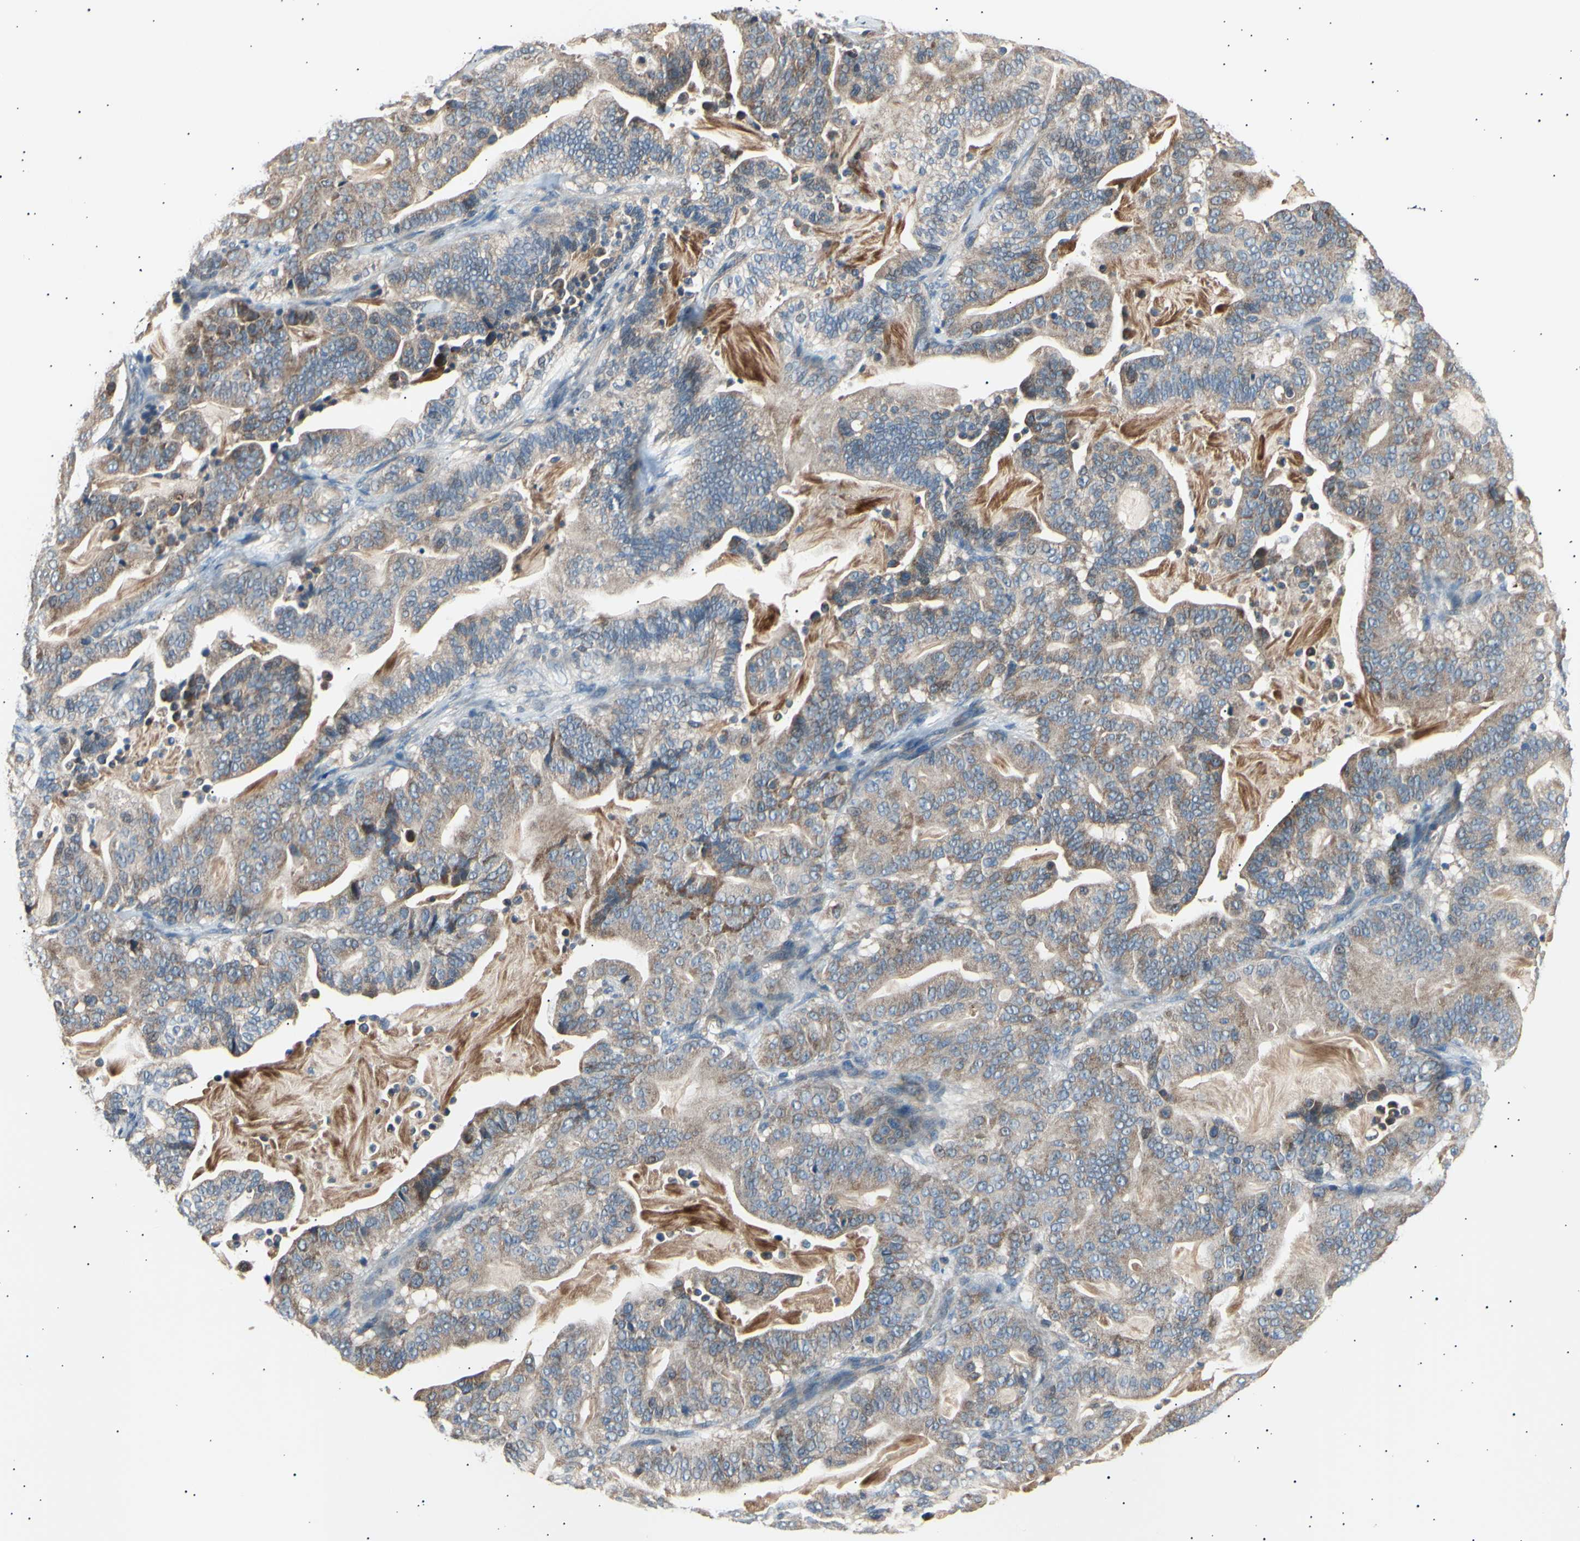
{"staining": {"intensity": "moderate", "quantity": ">75%", "location": "cytoplasmic/membranous"}, "tissue": "pancreatic cancer", "cell_type": "Tumor cells", "image_type": "cancer", "snomed": [{"axis": "morphology", "description": "Adenocarcinoma, NOS"}, {"axis": "topography", "description": "Pancreas"}], "caption": "About >75% of tumor cells in adenocarcinoma (pancreatic) demonstrate moderate cytoplasmic/membranous protein expression as visualized by brown immunohistochemical staining.", "gene": "ITGA6", "patient": {"sex": "male", "age": 63}}